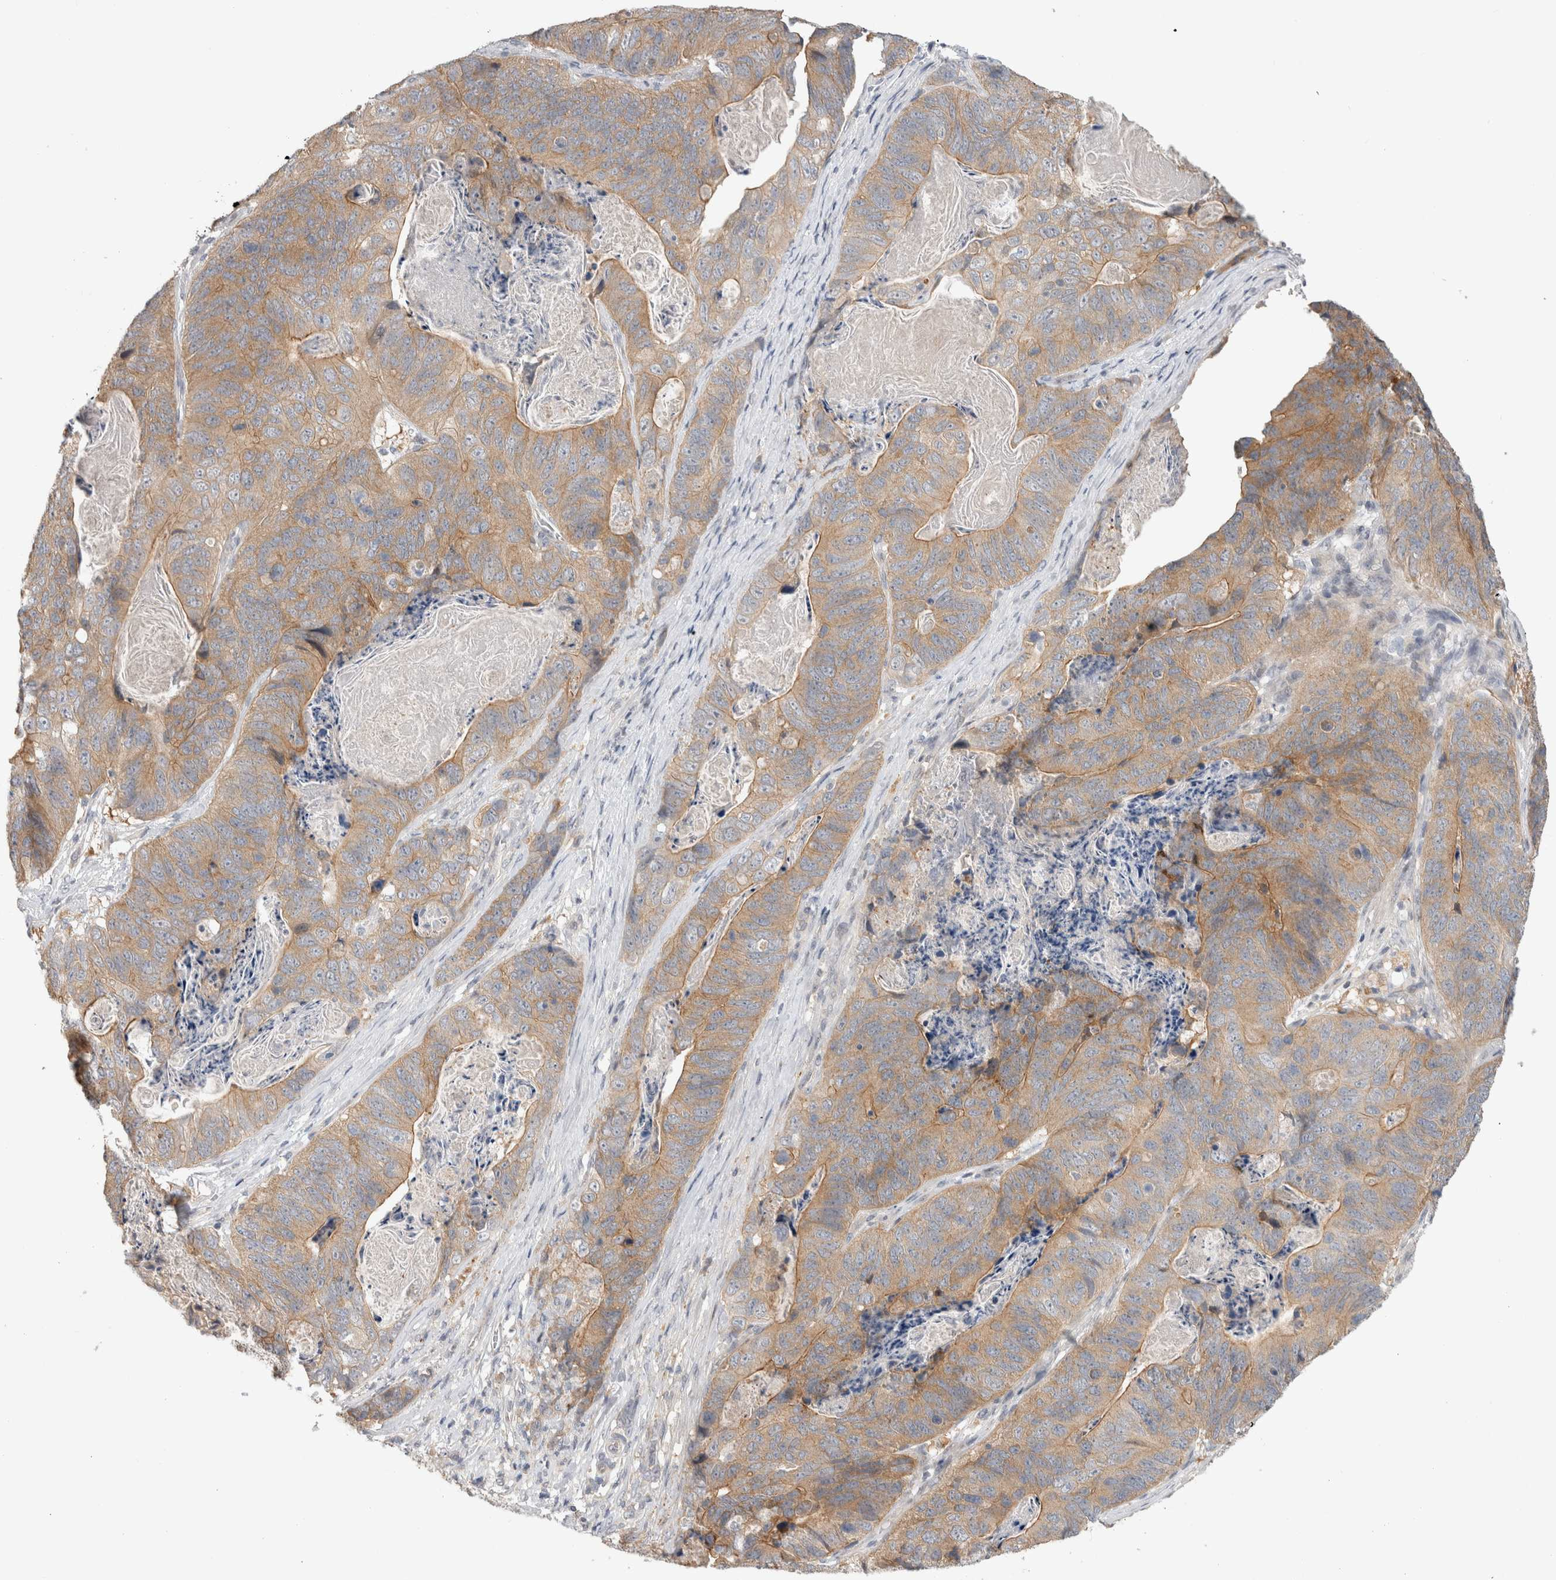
{"staining": {"intensity": "moderate", "quantity": ">75%", "location": "cytoplasmic/membranous"}, "tissue": "stomach cancer", "cell_type": "Tumor cells", "image_type": "cancer", "snomed": [{"axis": "morphology", "description": "Normal tissue, NOS"}, {"axis": "morphology", "description": "Adenocarcinoma, NOS"}, {"axis": "topography", "description": "Stomach"}], "caption": "The image demonstrates a brown stain indicating the presence of a protein in the cytoplasmic/membranous of tumor cells in stomach adenocarcinoma. The staining is performed using DAB brown chromogen to label protein expression. The nuclei are counter-stained blue using hematoxylin.", "gene": "CERS3", "patient": {"sex": "female", "age": 89}}